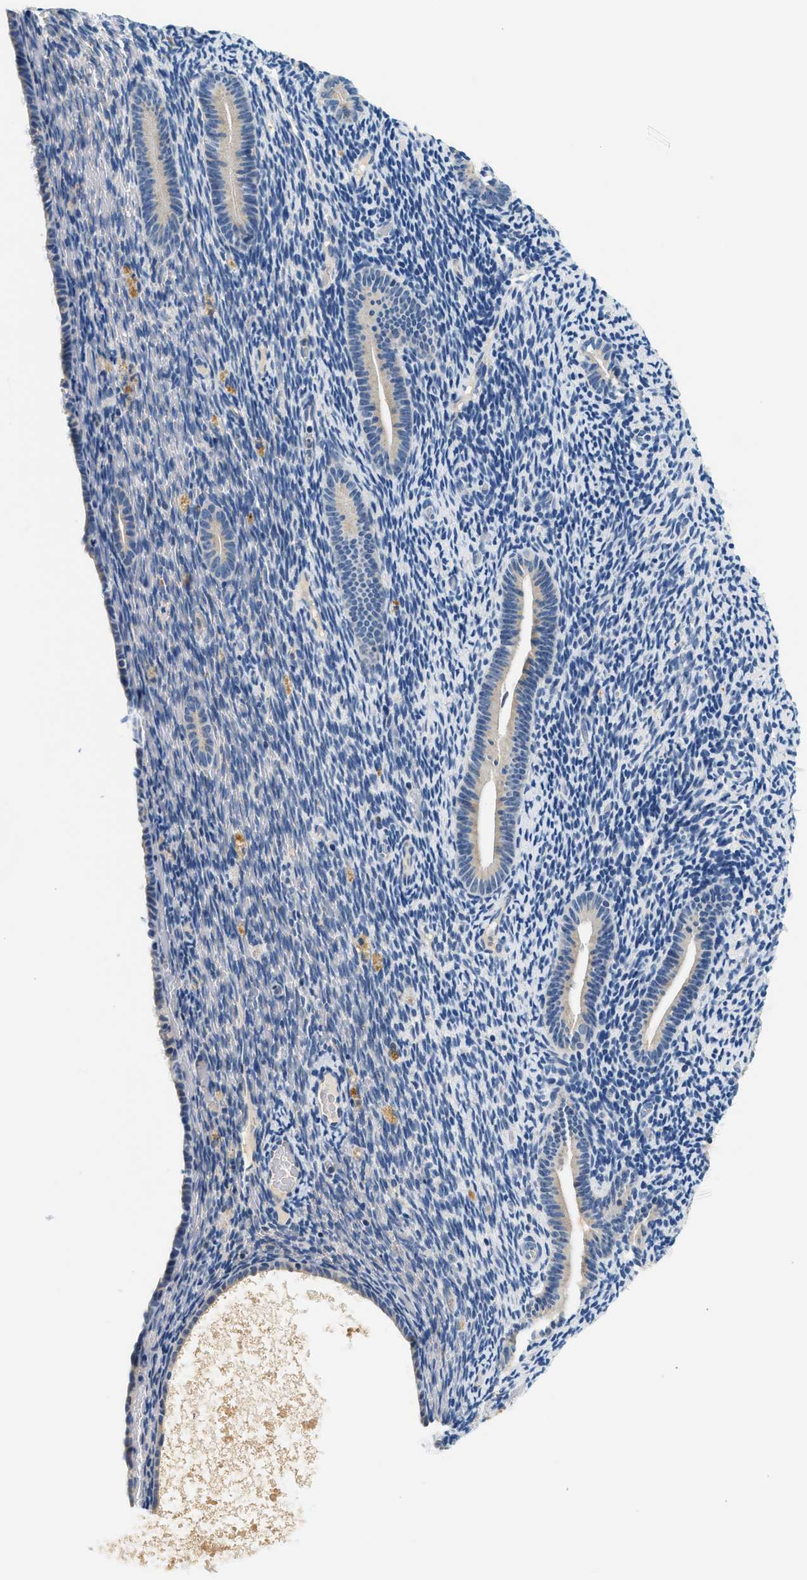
{"staining": {"intensity": "weak", "quantity": "<25%", "location": "cytoplasmic/membranous"}, "tissue": "endometrium", "cell_type": "Cells in endometrial stroma", "image_type": "normal", "snomed": [{"axis": "morphology", "description": "Normal tissue, NOS"}, {"axis": "topography", "description": "Endometrium"}], "caption": "The photomicrograph reveals no significant expression in cells in endometrial stroma of endometrium. (Immunohistochemistry, brightfield microscopy, high magnification).", "gene": "SLC35E1", "patient": {"sex": "female", "age": 51}}